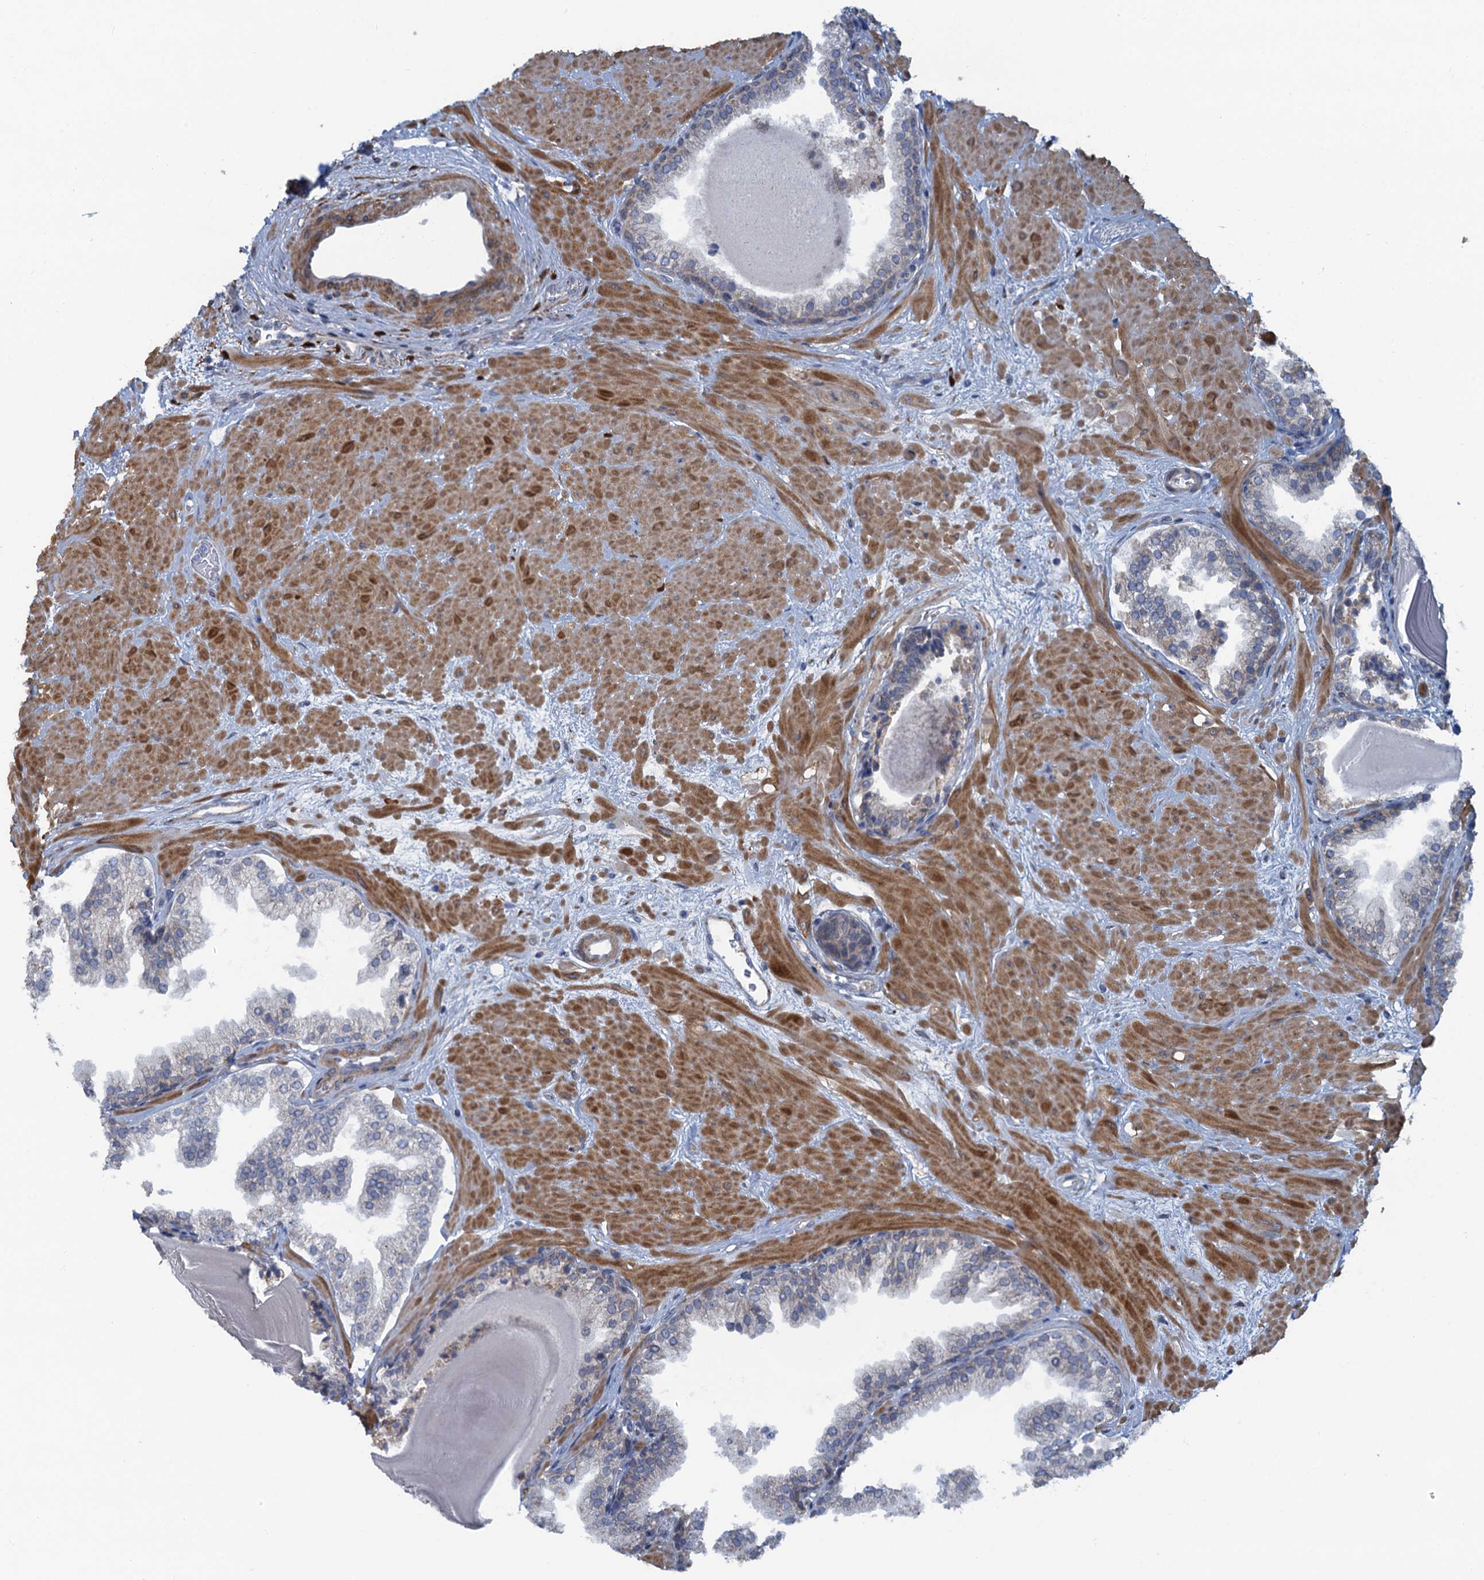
{"staining": {"intensity": "negative", "quantity": "none", "location": "none"}, "tissue": "prostate", "cell_type": "Glandular cells", "image_type": "normal", "snomed": [{"axis": "morphology", "description": "Normal tissue, NOS"}, {"axis": "topography", "description": "Prostate"}], "caption": "Histopathology image shows no significant protein positivity in glandular cells of benign prostate.", "gene": "POGLUT3", "patient": {"sex": "male", "age": 48}}